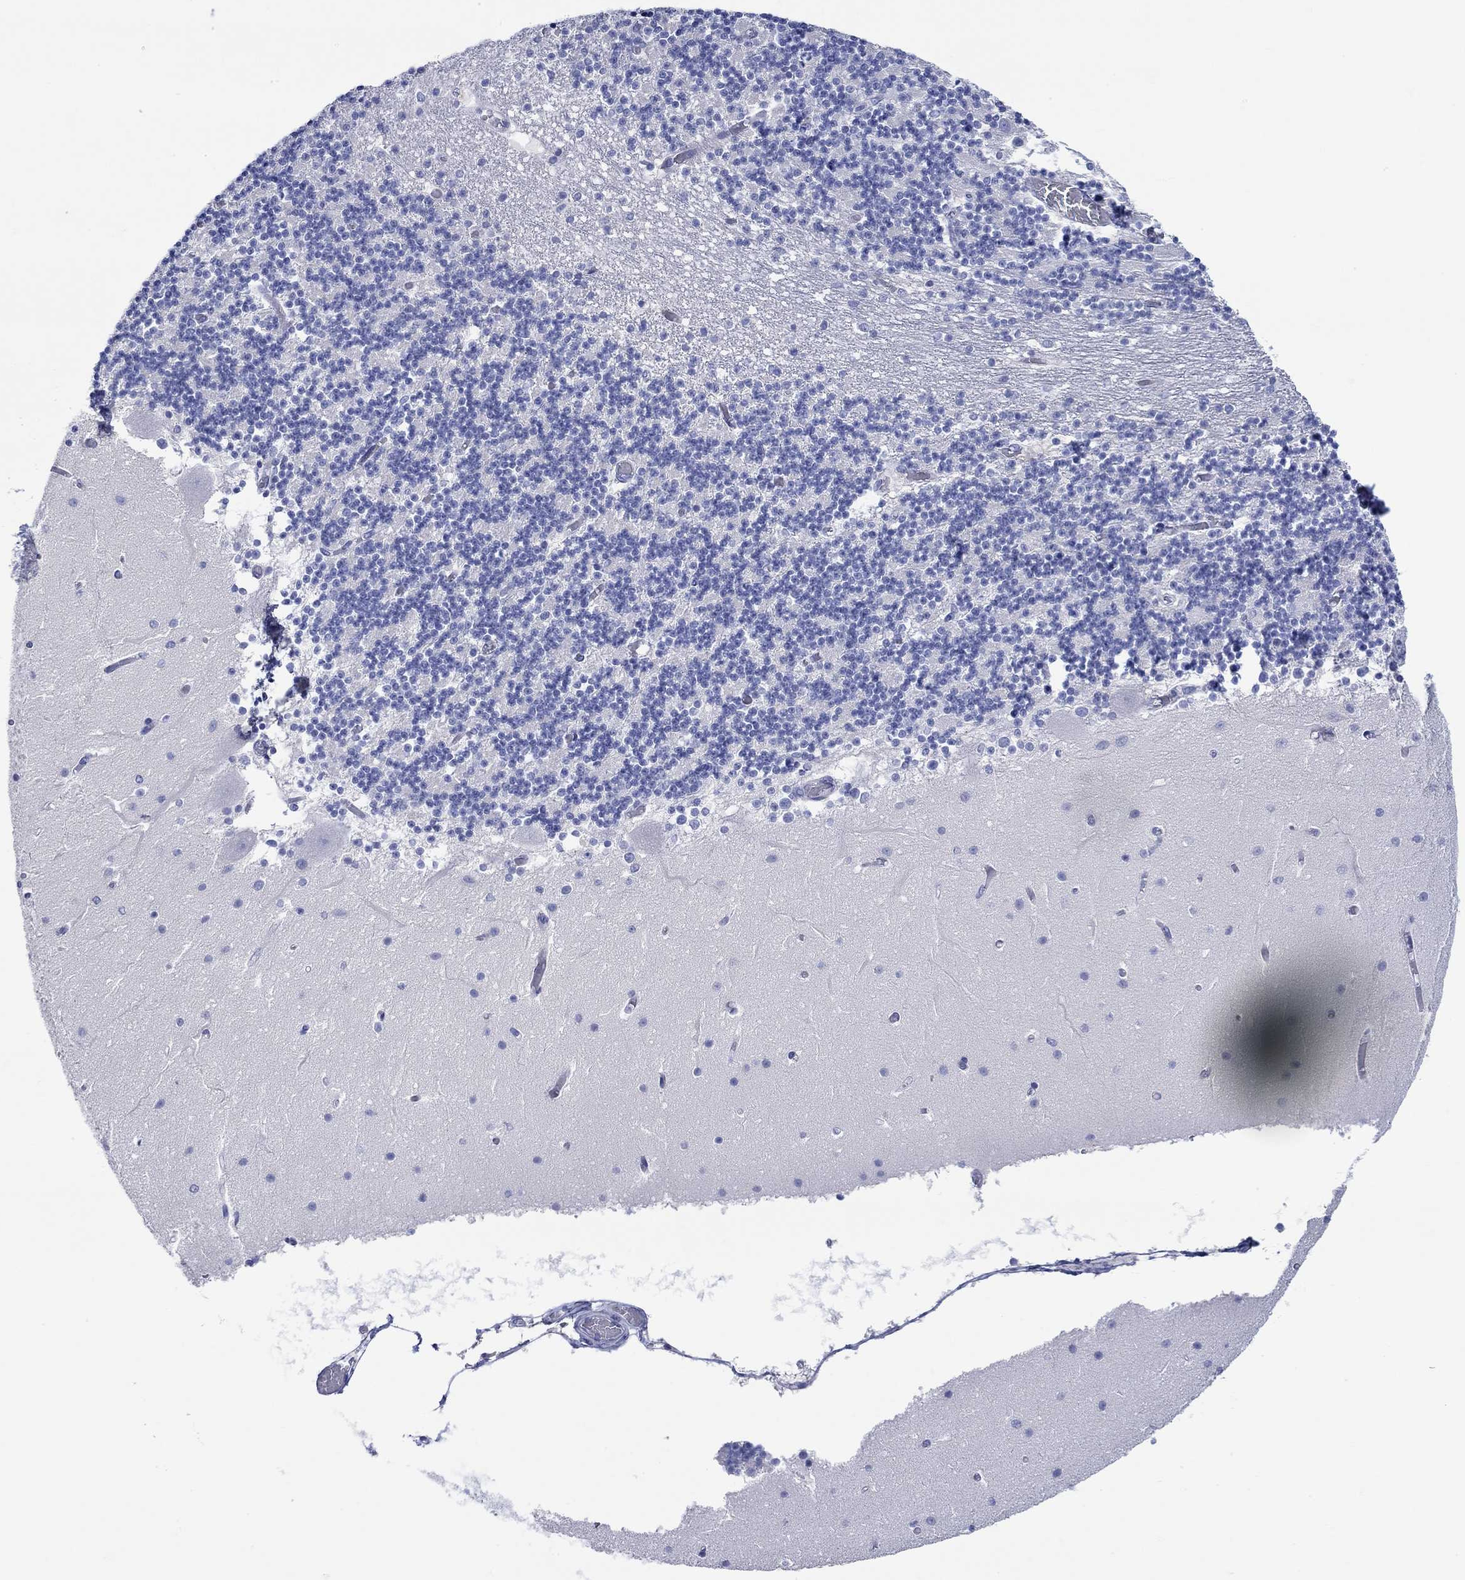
{"staining": {"intensity": "negative", "quantity": "none", "location": "none"}, "tissue": "cerebellum", "cell_type": "Cells in granular layer", "image_type": "normal", "snomed": [{"axis": "morphology", "description": "Normal tissue, NOS"}, {"axis": "topography", "description": "Cerebellum"}], "caption": "Immunohistochemistry (IHC) photomicrograph of unremarkable cerebellum: human cerebellum stained with DAB (3,3'-diaminobenzidine) displays no significant protein staining in cells in granular layer.", "gene": "P2RY6", "patient": {"sex": "female", "age": 28}}